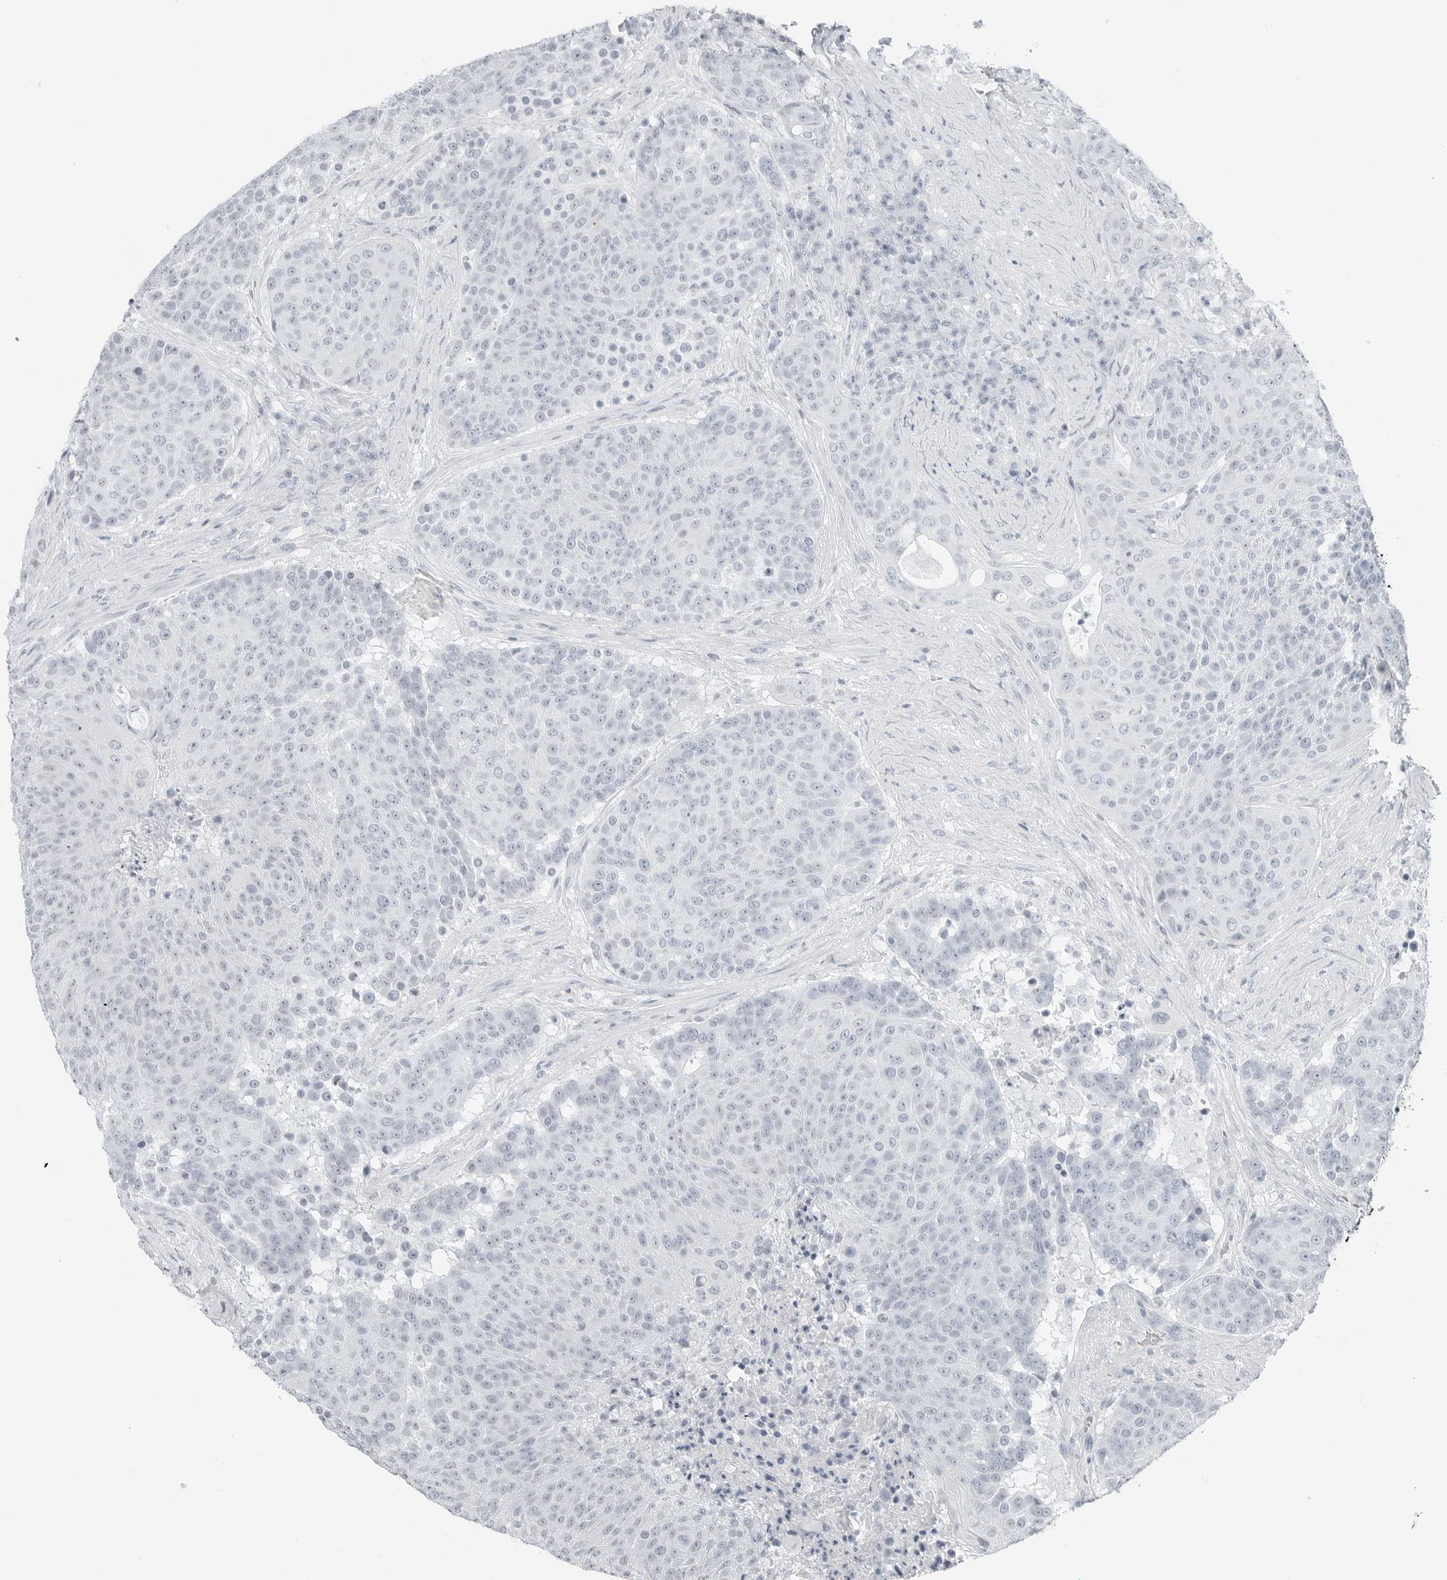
{"staining": {"intensity": "negative", "quantity": "none", "location": "none"}, "tissue": "urothelial cancer", "cell_type": "Tumor cells", "image_type": "cancer", "snomed": [{"axis": "morphology", "description": "Urothelial carcinoma, High grade"}, {"axis": "topography", "description": "Urinary bladder"}], "caption": "This is an IHC micrograph of high-grade urothelial carcinoma. There is no positivity in tumor cells.", "gene": "XIRP1", "patient": {"sex": "female", "age": 63}}